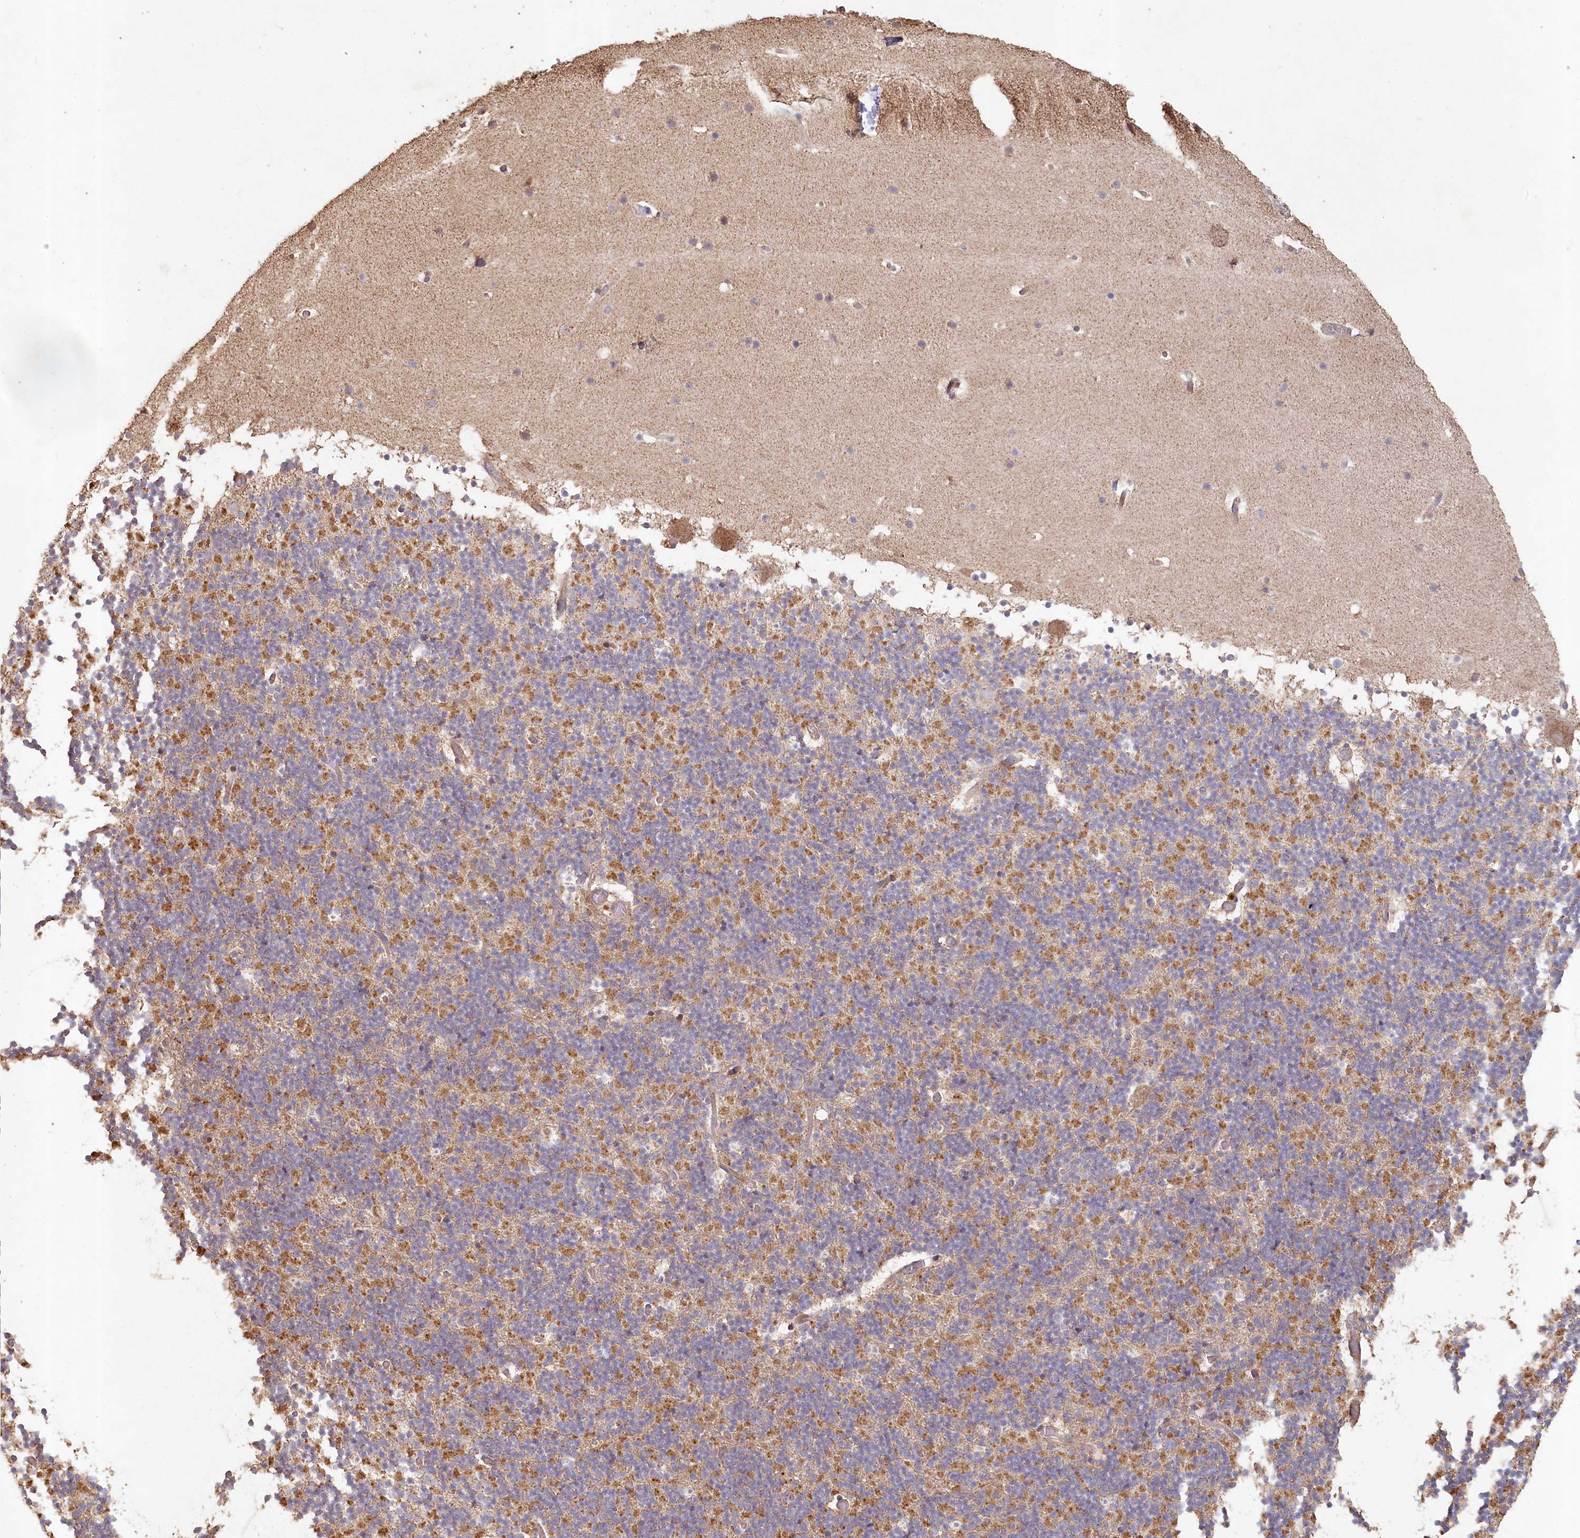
{"staining": {"intensity": "moderate", "quantity": "25%-75%", "location": "cytoplasmic/membranous"}, "tissue": "cerebellum", "cell_type": "Cells in granular layer", "image_type": "normal", "snomed": [{"axis": "morphology", "description": "Normal tissue, NOS"}, {"axis": "topography", "description": "Cerebellum"}], "caption": "IHC photomicrograph of normal cerebellum: cerebellum stained using IHC displays medium levels of moderate protein expression localized specifically in the cytoplasmic/membranous of cells in granular layer, appearing as a cytoplasmic/membranous brown color.", "gene": "HAL", "patient": {"sex": "male", "age": 57}}